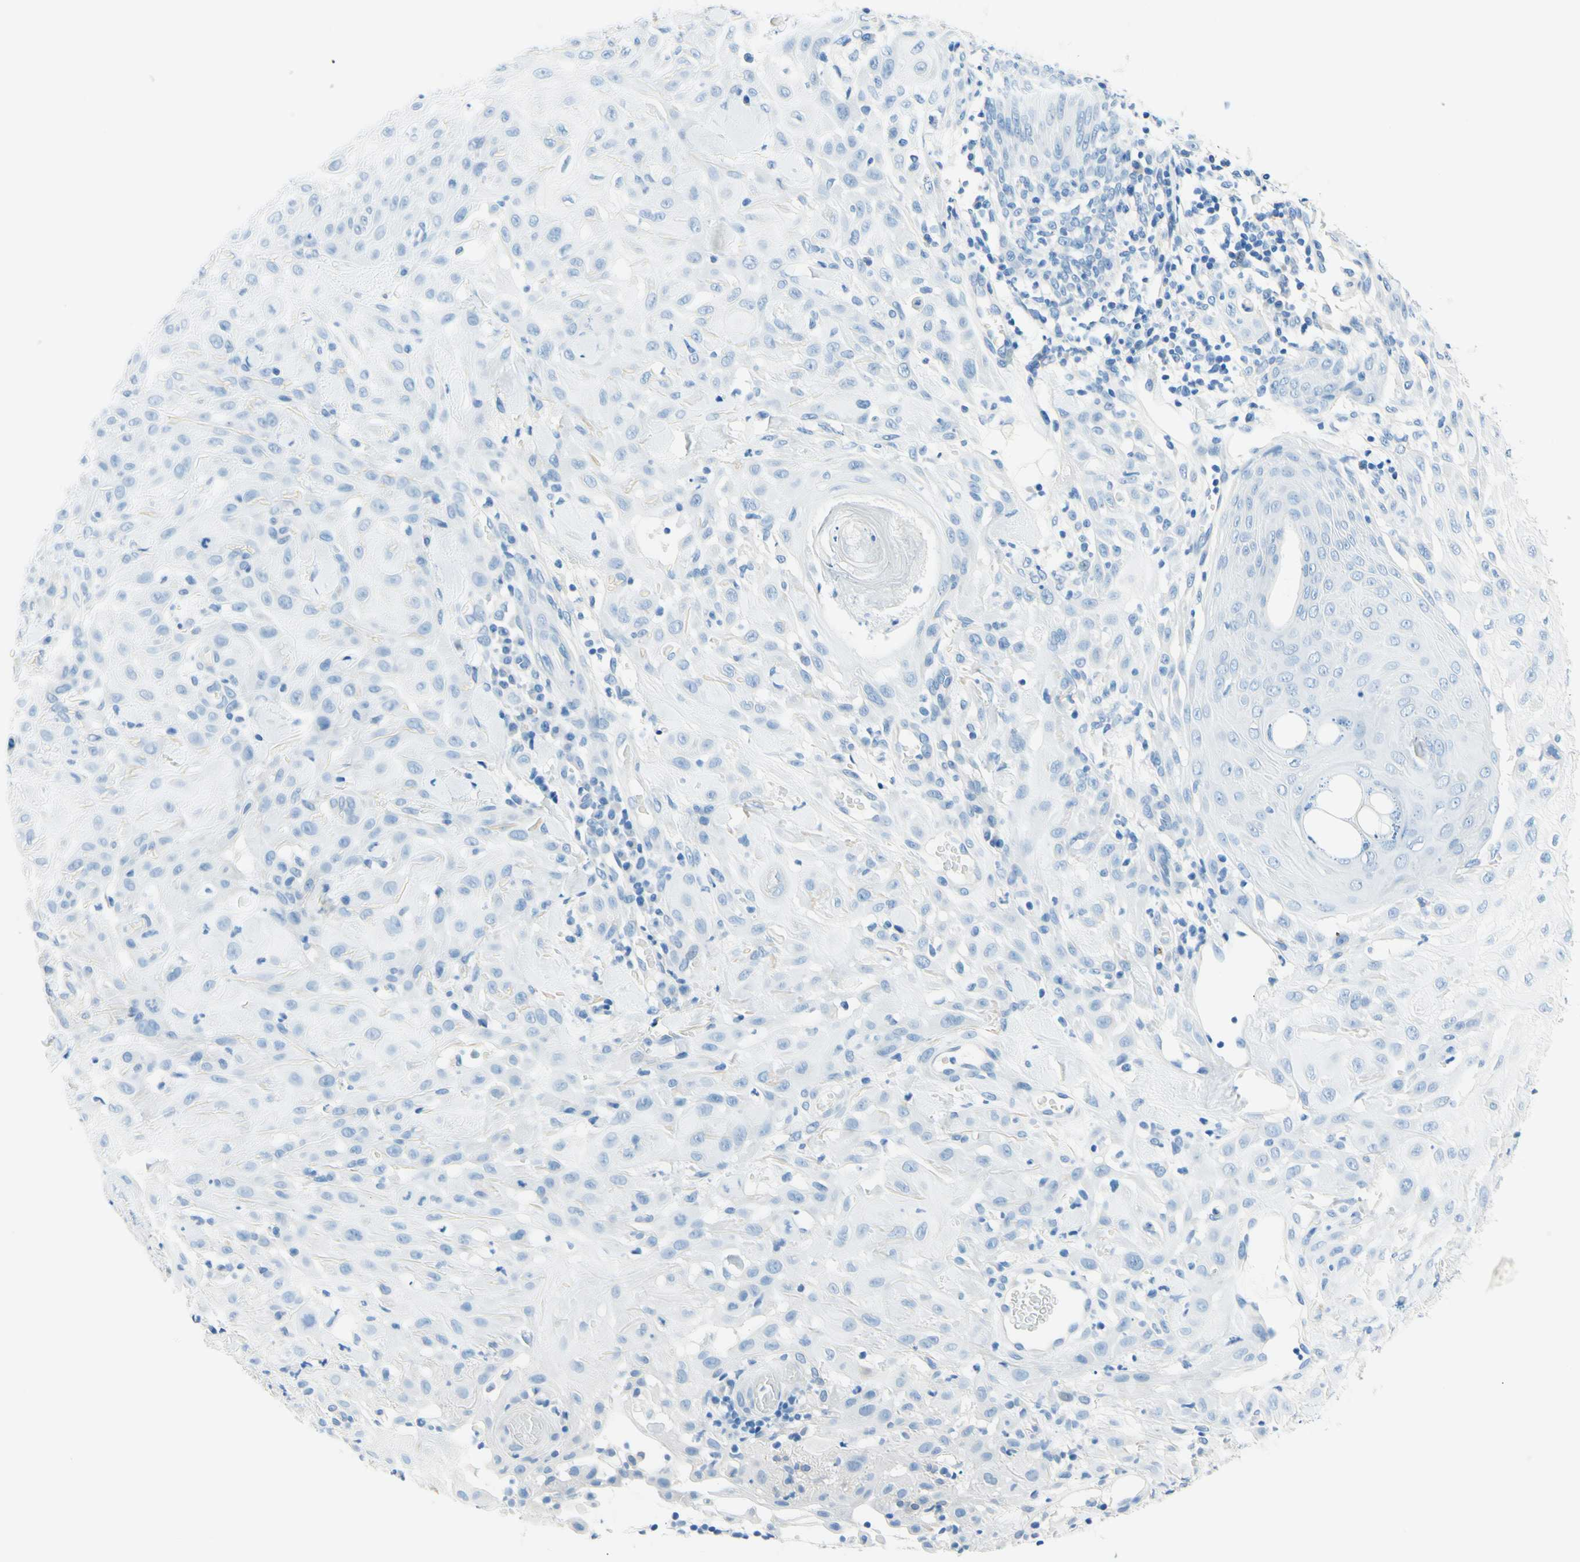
{"staining": {"intensity": "negative", "quantity": "none", "location": "none"}, "tissue": "skin cancer", "cell_type": "Tumor cells", "image_type": "cancer", "snomed": [{"axis": "morphology", "description": "Squamous cell carcinoma, NOS"}, {"axis": "topography", "description": "Skin"}], "caption": "An image of human skin cancer is negative for staining in tumor cells.", "gene": "PASD1", "patient": {"sex": "male", "age": 24}}